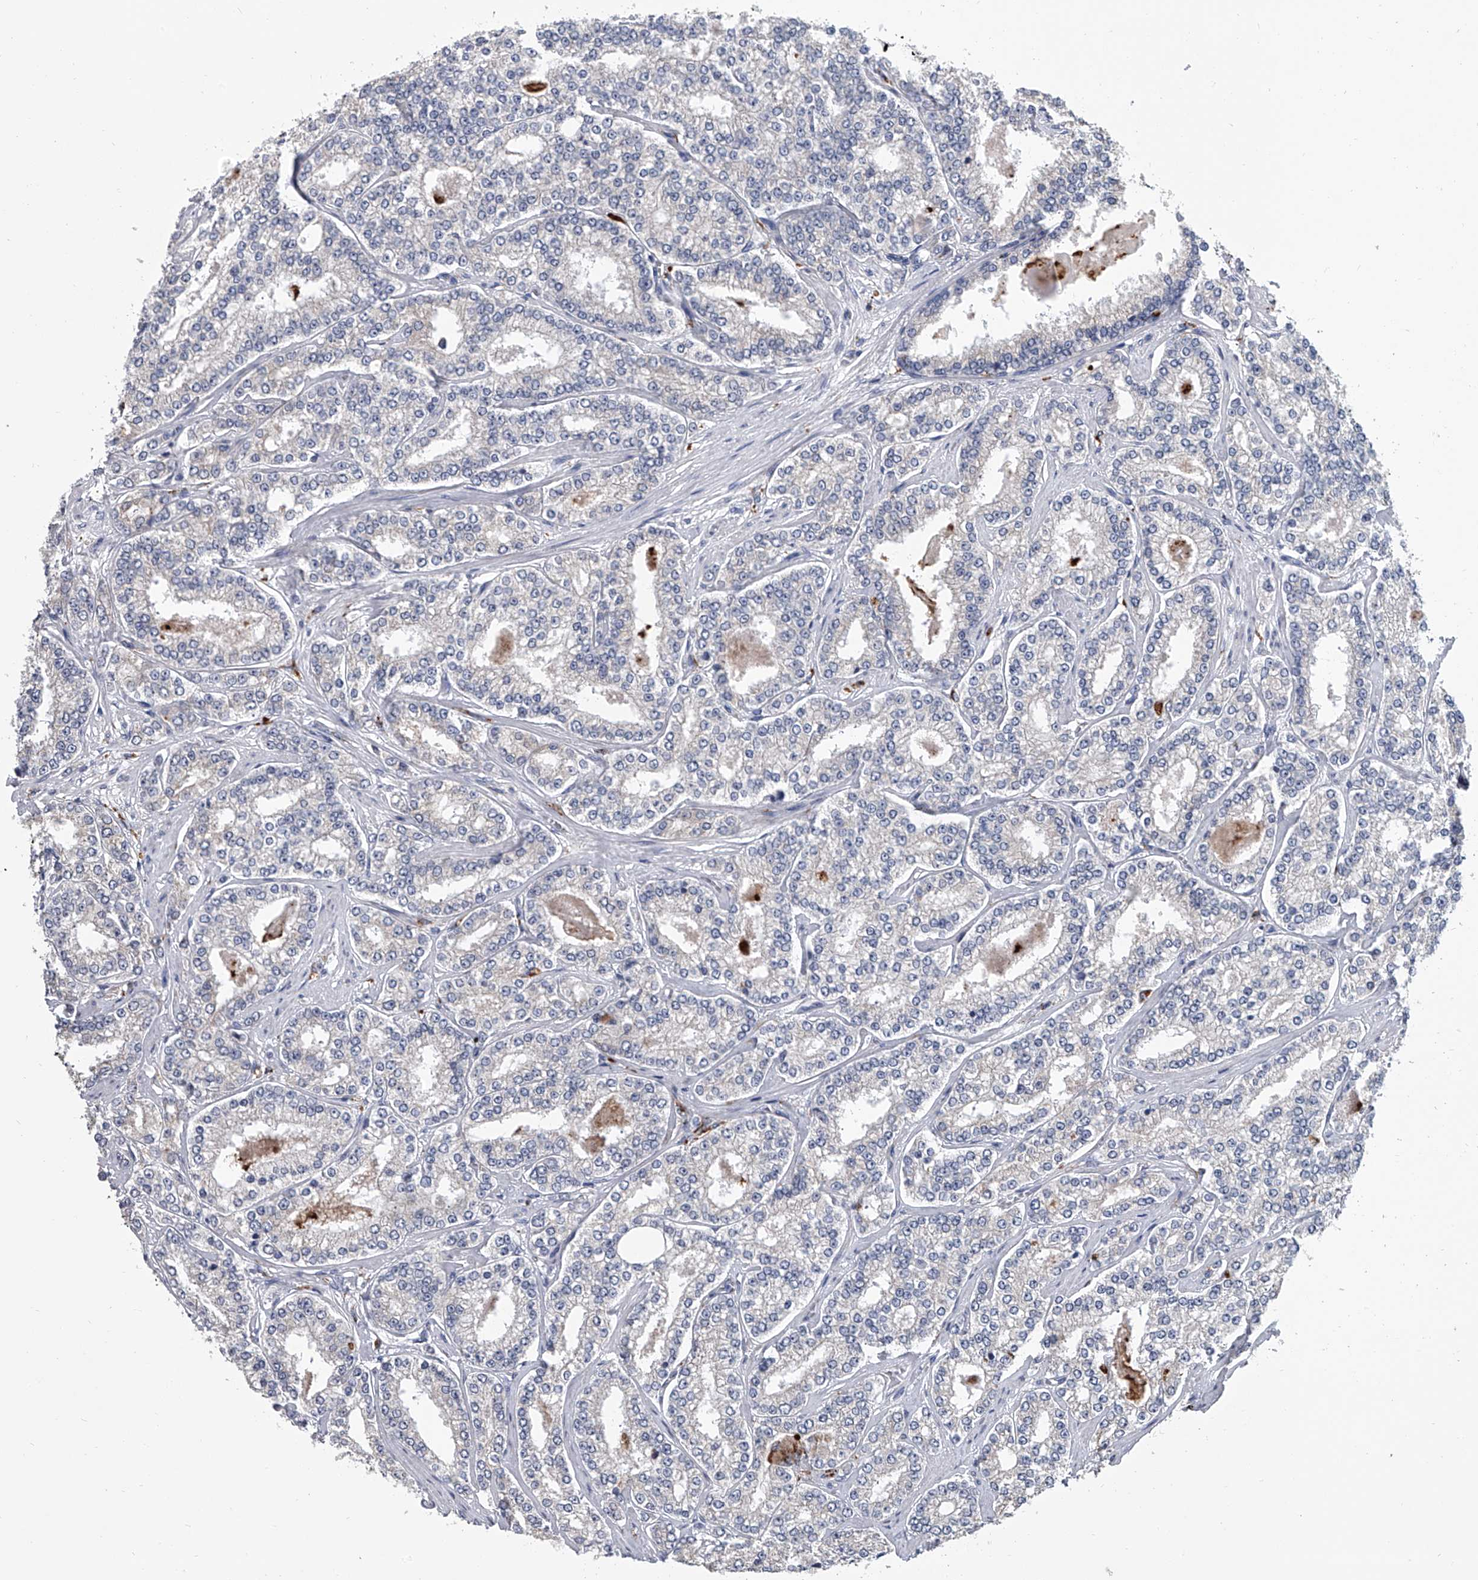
{"staining": {"intensity": "negative", "quantity": "none", "location": "none"}, "tissue": "prostate cancer", "cell_type": "Tumor cells", "image_type": "cancer", "snomed": [{"axis": "morphology", "description": "Normal tissue, NOS"}, {"axis": "morphology", "description": "Adenocarcinoma, High grade"}, {"axis": "topography", "description": "Prostate"}], "caption": "DAB (3,3'-diaminobenzidine) immunohistochemical staining of prostate cancer (high-grade adenocarcinoma) demonstrates no significant positivity in tumor cells.", "gene": "TRIM8", "patient": {"sex": "male", "age": 83}}